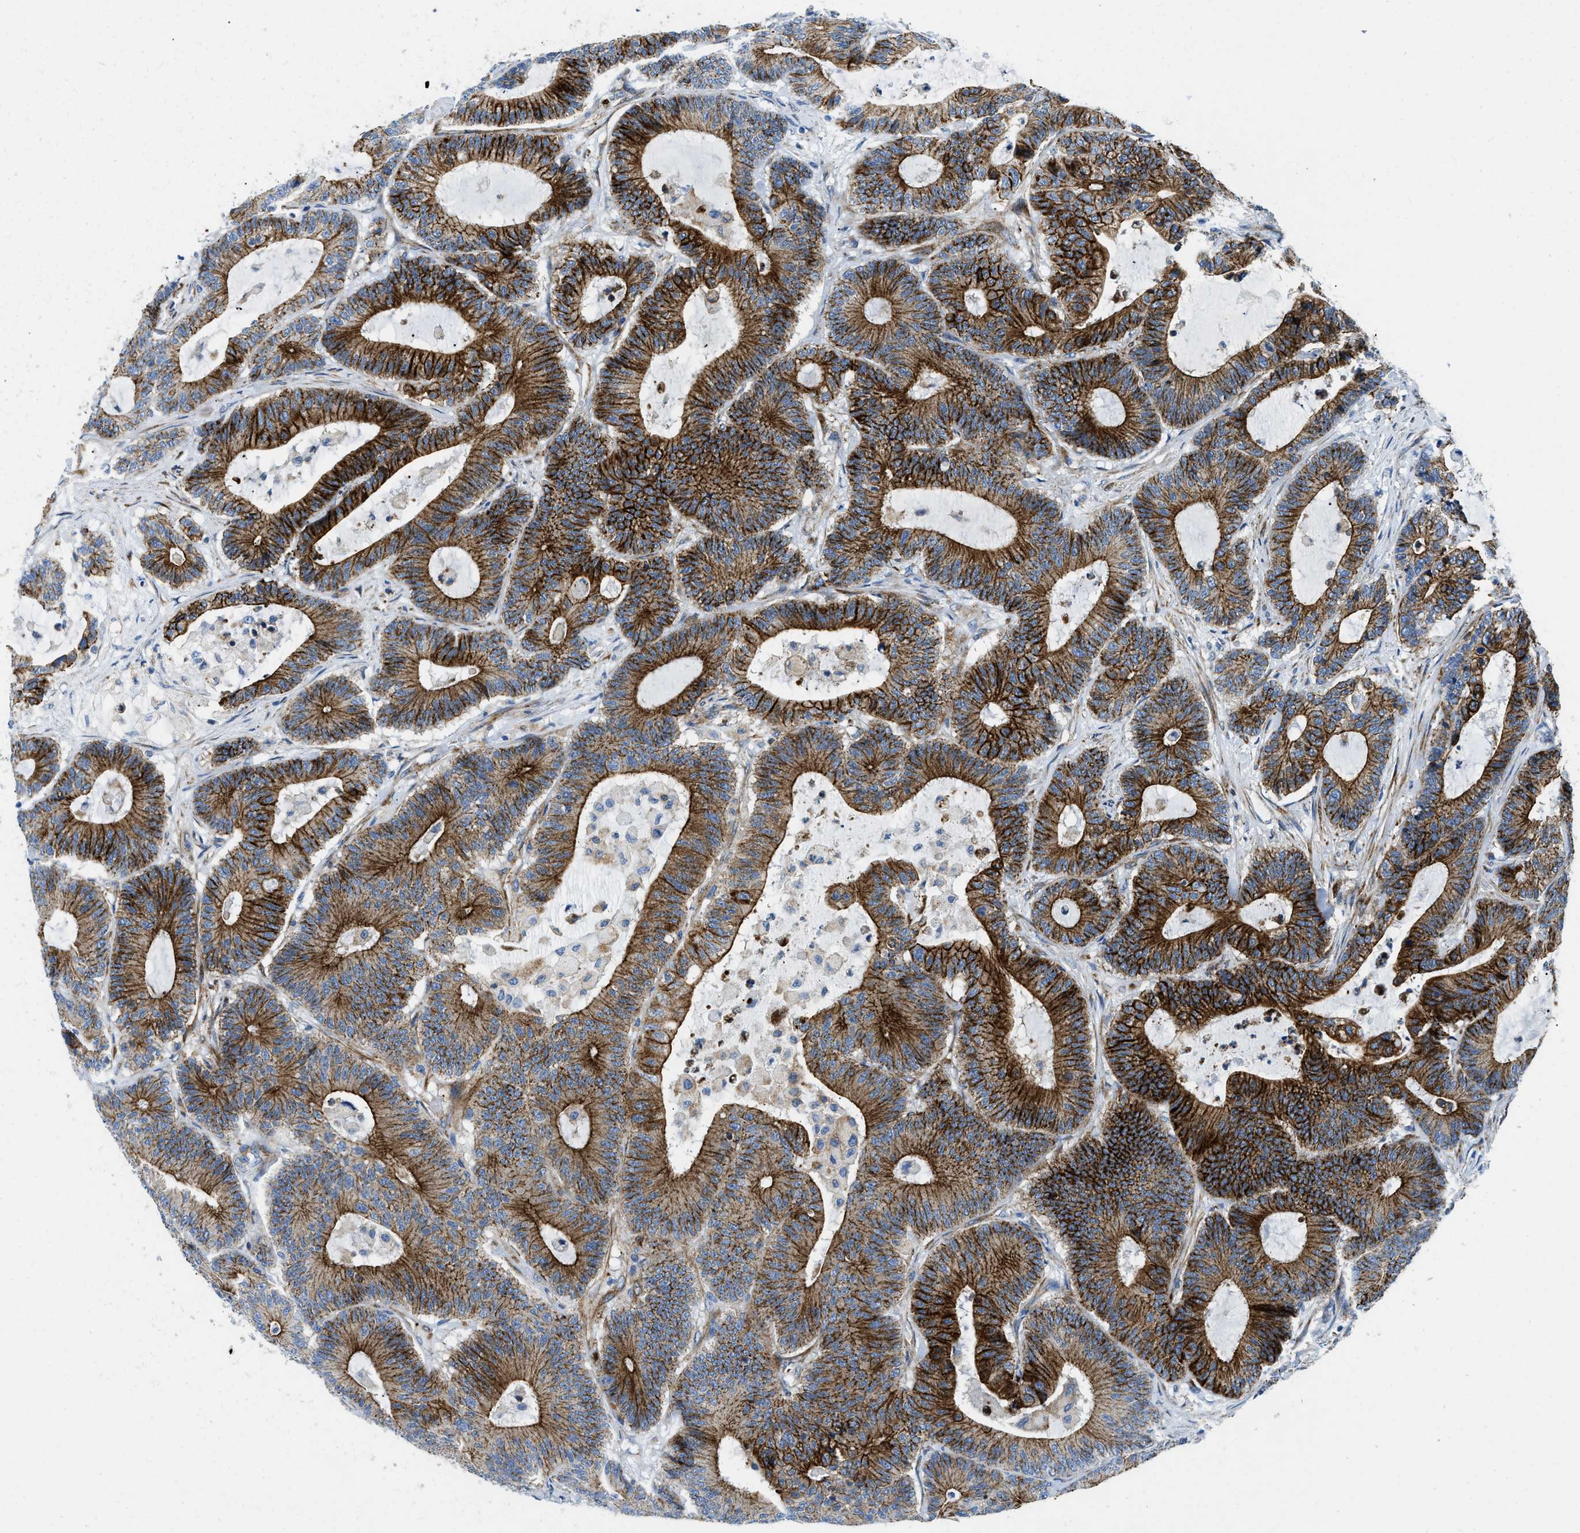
{"staining": {"intensity": "strong", "quantity": ">75%", "location": "cytoplasmic/membranous"}, "tissue": "colorectal cancer", "cell_type": "Tumor cells", "image_type": "cancer", "snomed": [{"axis": "morphology", "description": "Adenocarcinoma, NOS"}, {"axis": "topography", "description": "Colon"}], "caption": "A high amount of strong cytoplasmic/membranous staining is identified in about >75% of tumor cells in colorectal adenocarcinoma tissue. (IHC, brightfield microscopy, high magnification).", "gene": "CUTA", "patient": {"sex": "female", "age": 84}}